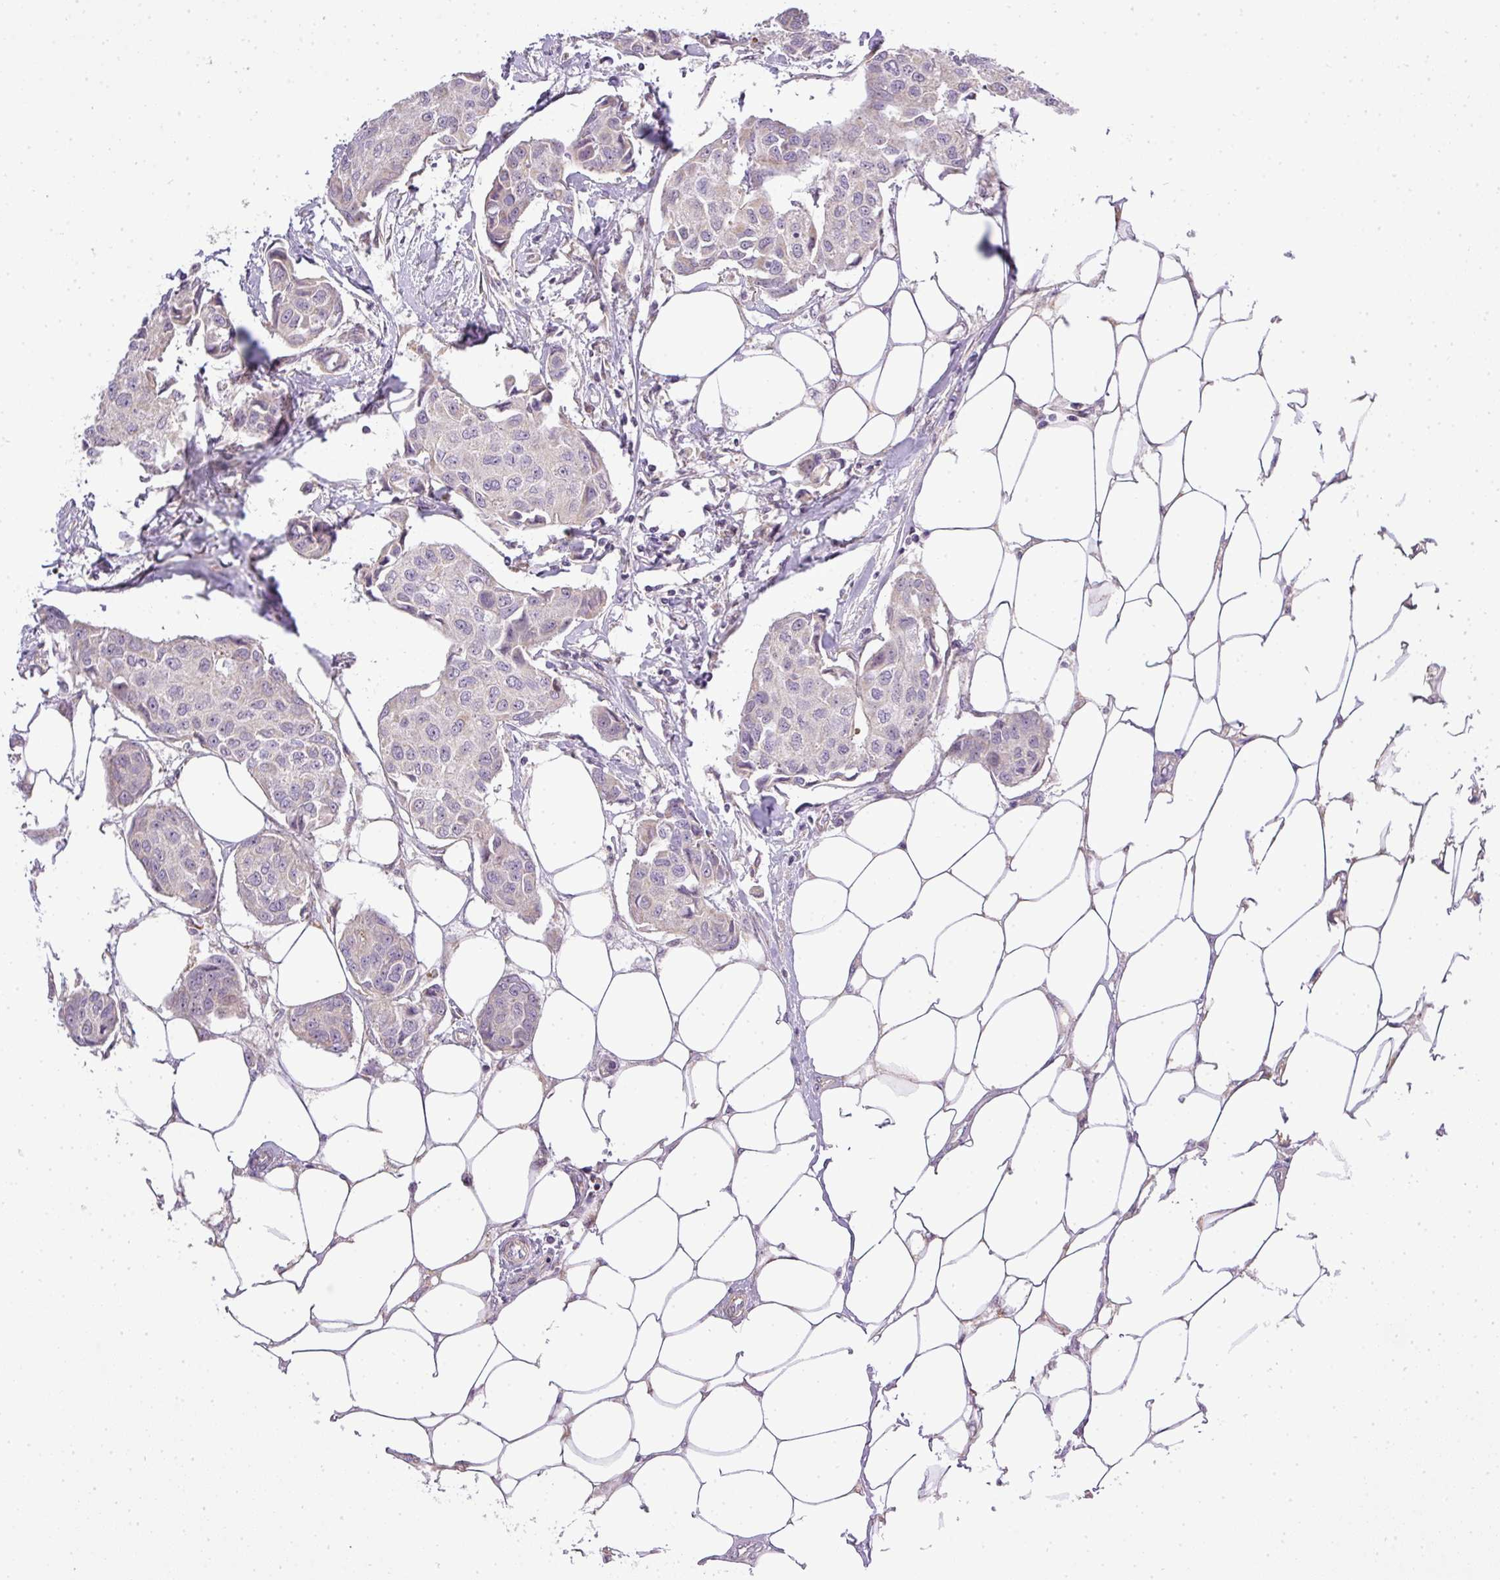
{"staining": {"intensity": "negative", "quantity": "none", "location": "none"}, "tissue": "breast cancer", "cell_type": "Tumor cells", "image_type": "cancer", "snomed": [{"axis": "morphology", "description": "Duct carcinoma"}, {"axis": "topography", "description": "Breast"}, {"axis": "topography", "description": "Lymph node"}], "caption": "A micrograph of human breast cancer is negative for staining in tumor cells.", "gene": "ZDHHC1", "patient": {"sex": "female", "age": 80}}